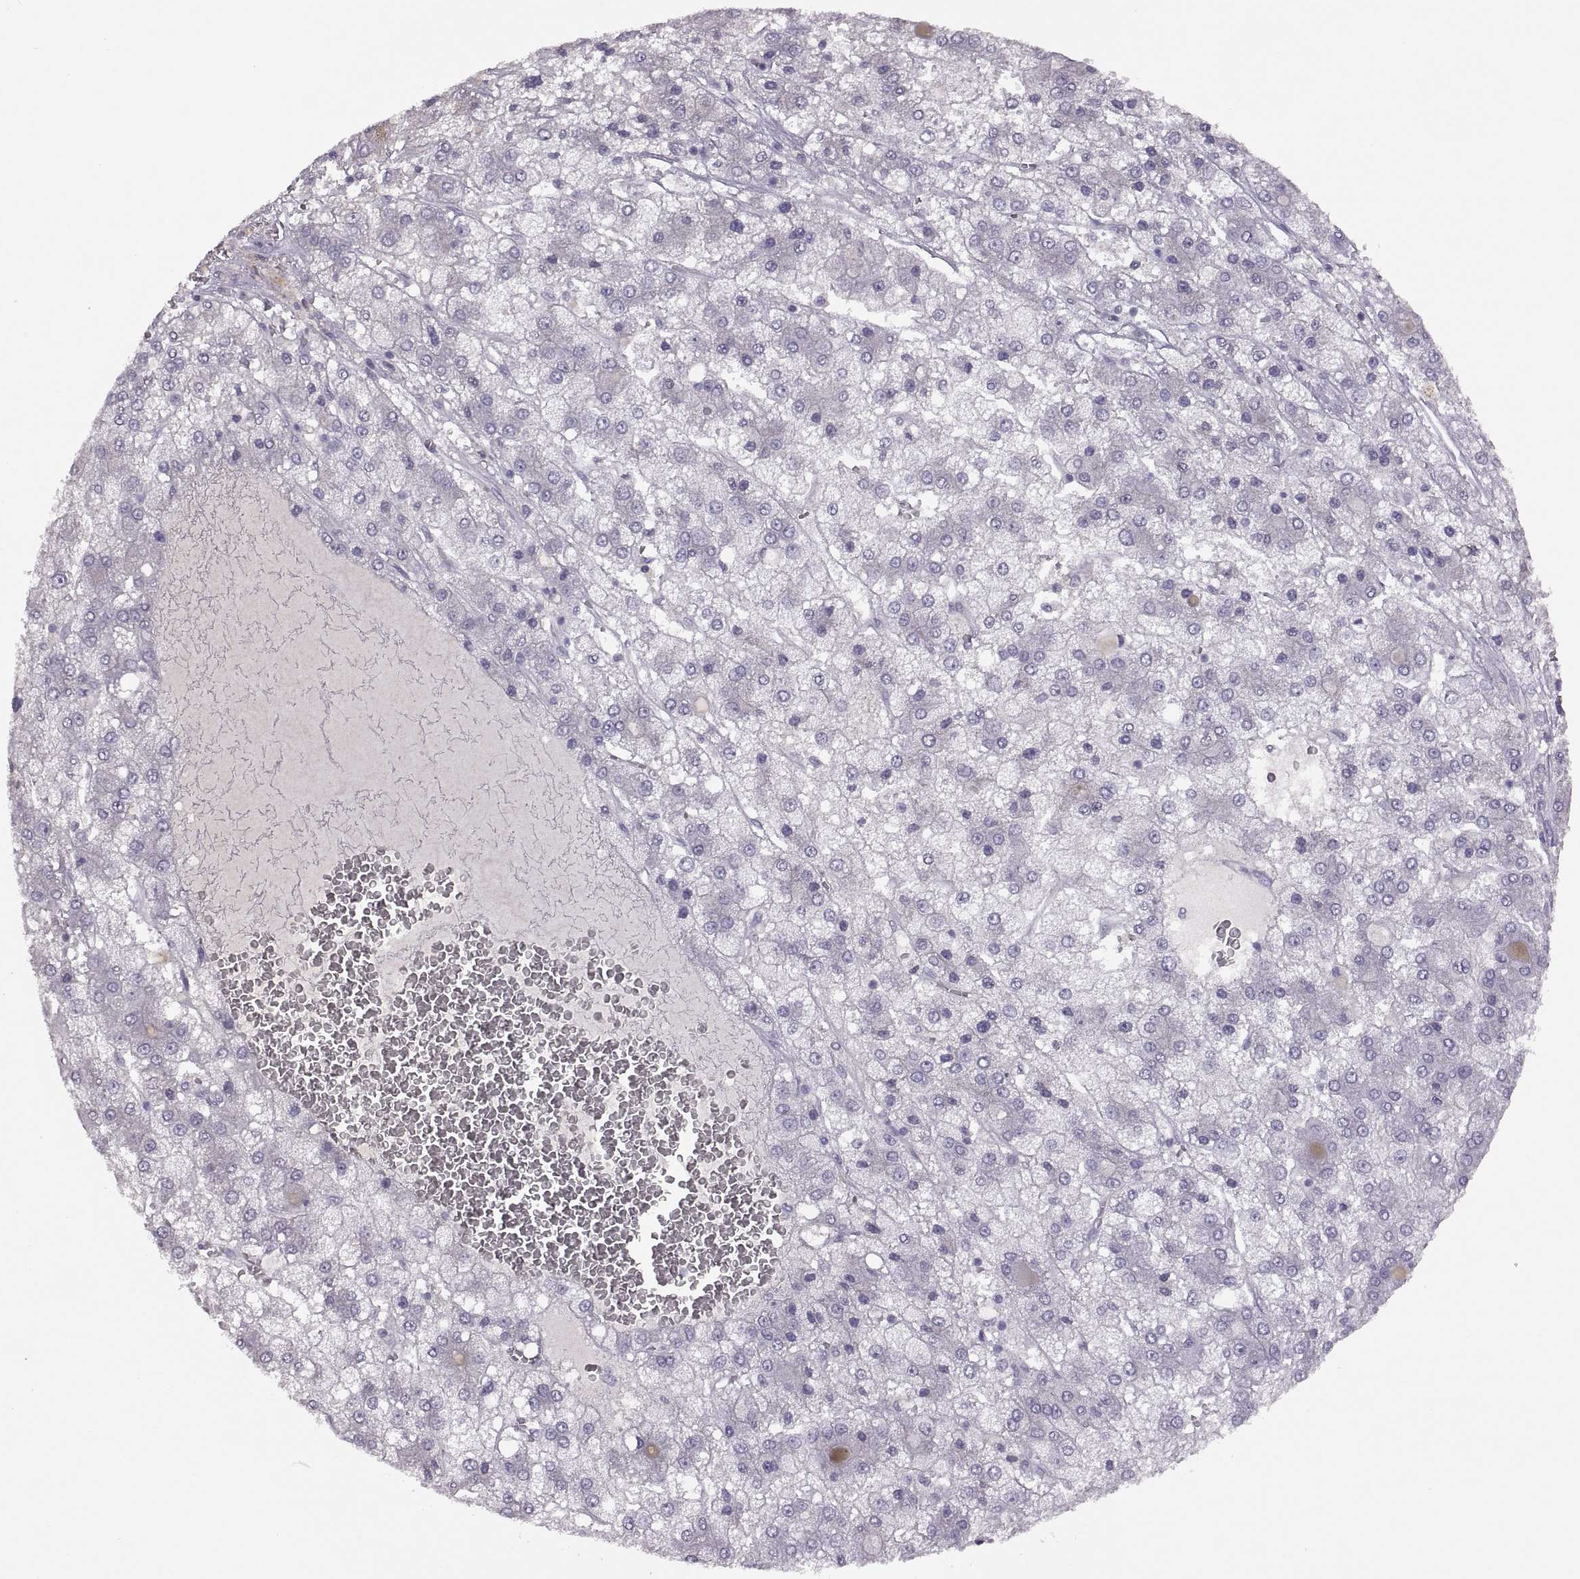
{"staining": {"intensity": "negative", "quantity": "none", "location": "none"}, "tissue": "liver cancer", "cell_type": "Tumor cells", "image_type": "cancer", "snomed": [{"axis": "morphology", "description": "Carcinoma, Hepatocellular, NOS"}, {"axis": "topography", "description": "Liver"}], "caption": "Micrograph shows no protein expression in tumor cells of liver cancer tissue. (DAB (3,3'-diaminobenzidine) IHC with hematoxylin counter stain).", "gene": "TBX19", "patient": {"sex": "male", "age": 73}}